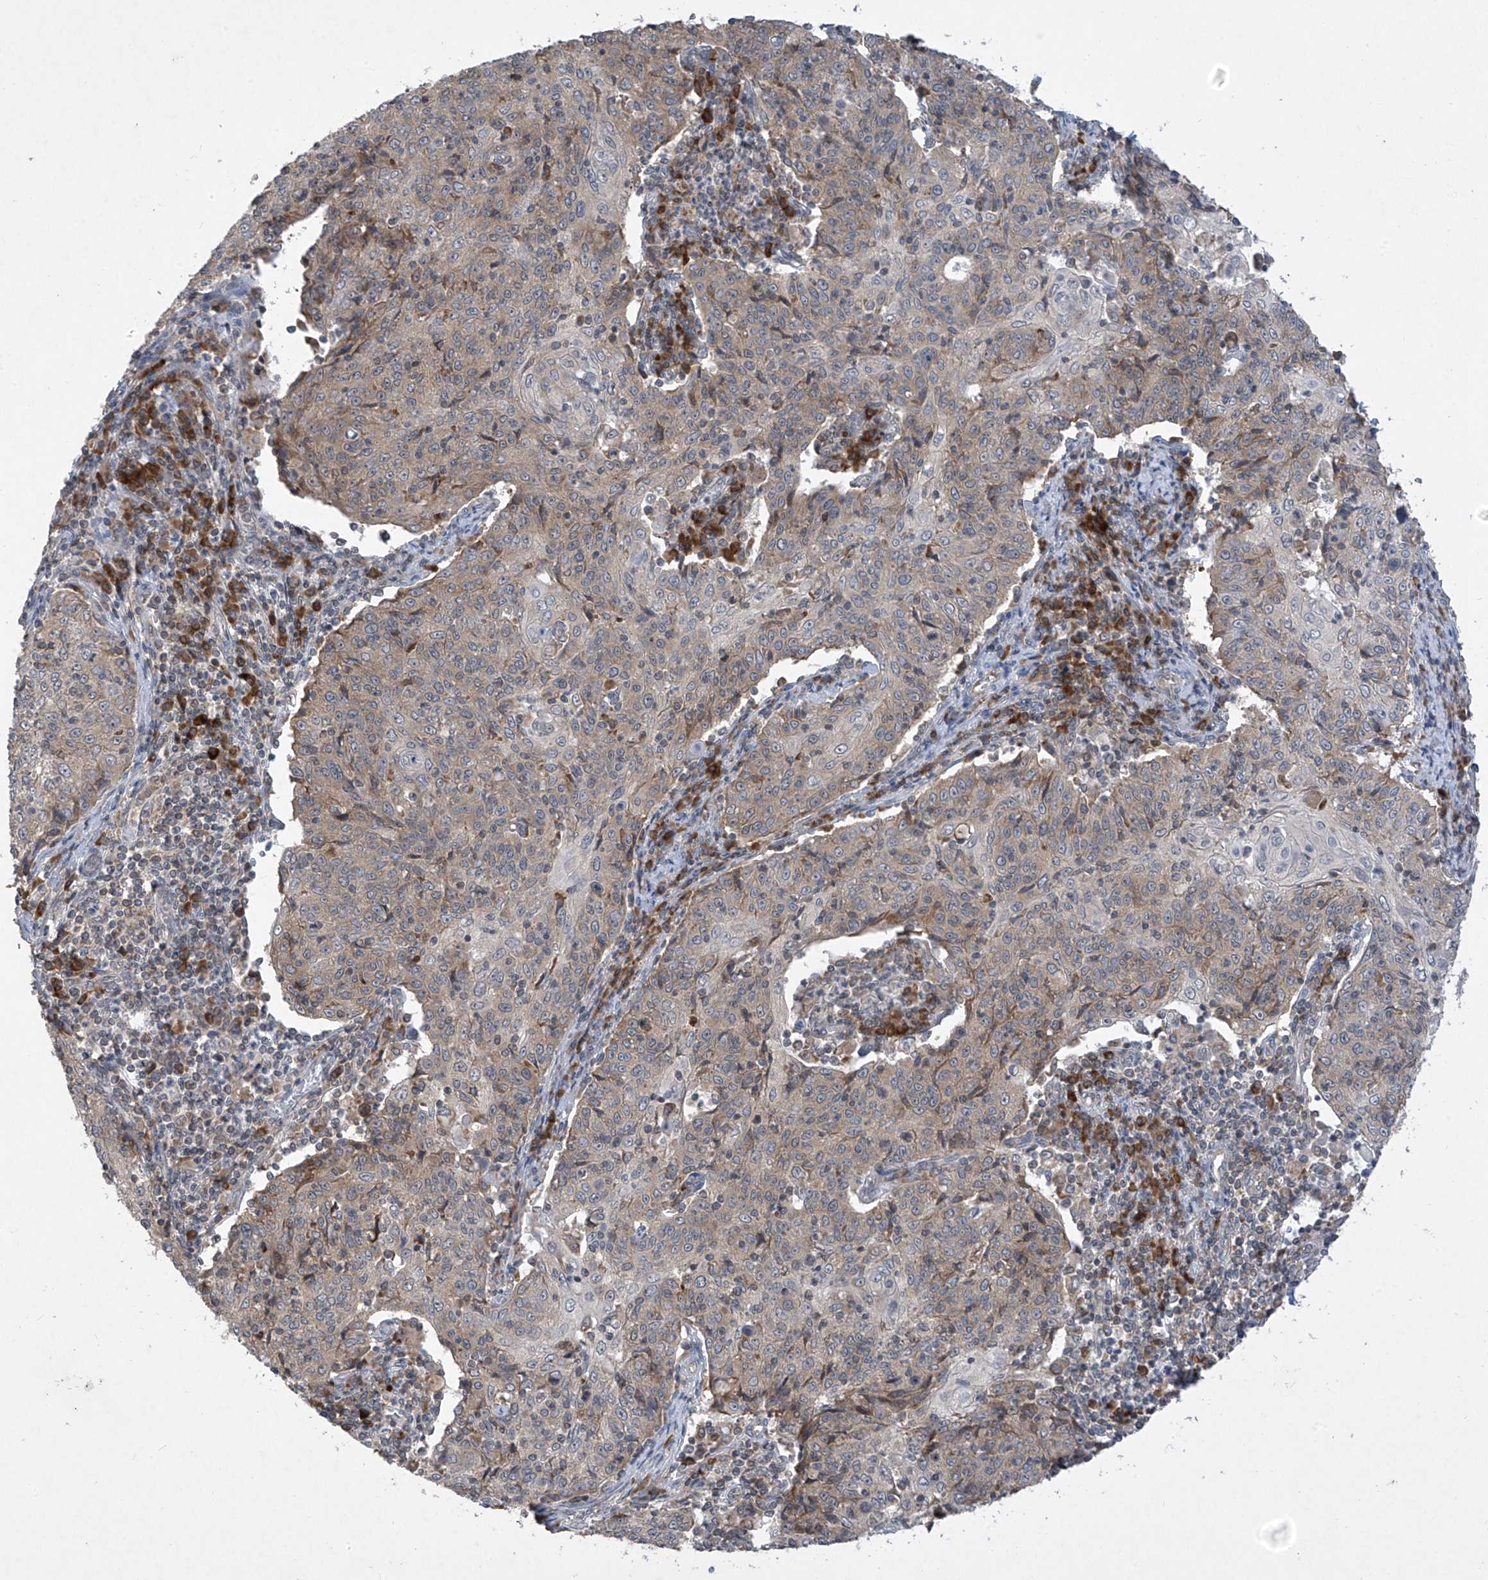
{"staining": {"intensity": "weak", "quantity": "25%-75%", "location": "cytoplasmic/membranous"}, "tissue": "cervical cancer", "cell_type": "Tumor cells", "image_type": "cancer", "snomed": [{"axis": "morphology", "description": "Squamous cell carcinoma, NOS"}, {"axis": "topography", "description": "Cervix"}], "caption": "An immunohistochemistry histopathology image of neoplastic tissue is shown. Protein staining in brown shows weak cytoplasmic/membranous positivity in cervical cancer within tumor cells. The staining was performed using DAB to visualize the protein expression in brown, while the nuclei were stained in blue with hematoxylin (Magnification: 20x).", "gene": "RPL34", "patient": {"sex": "female", "age": 48}}